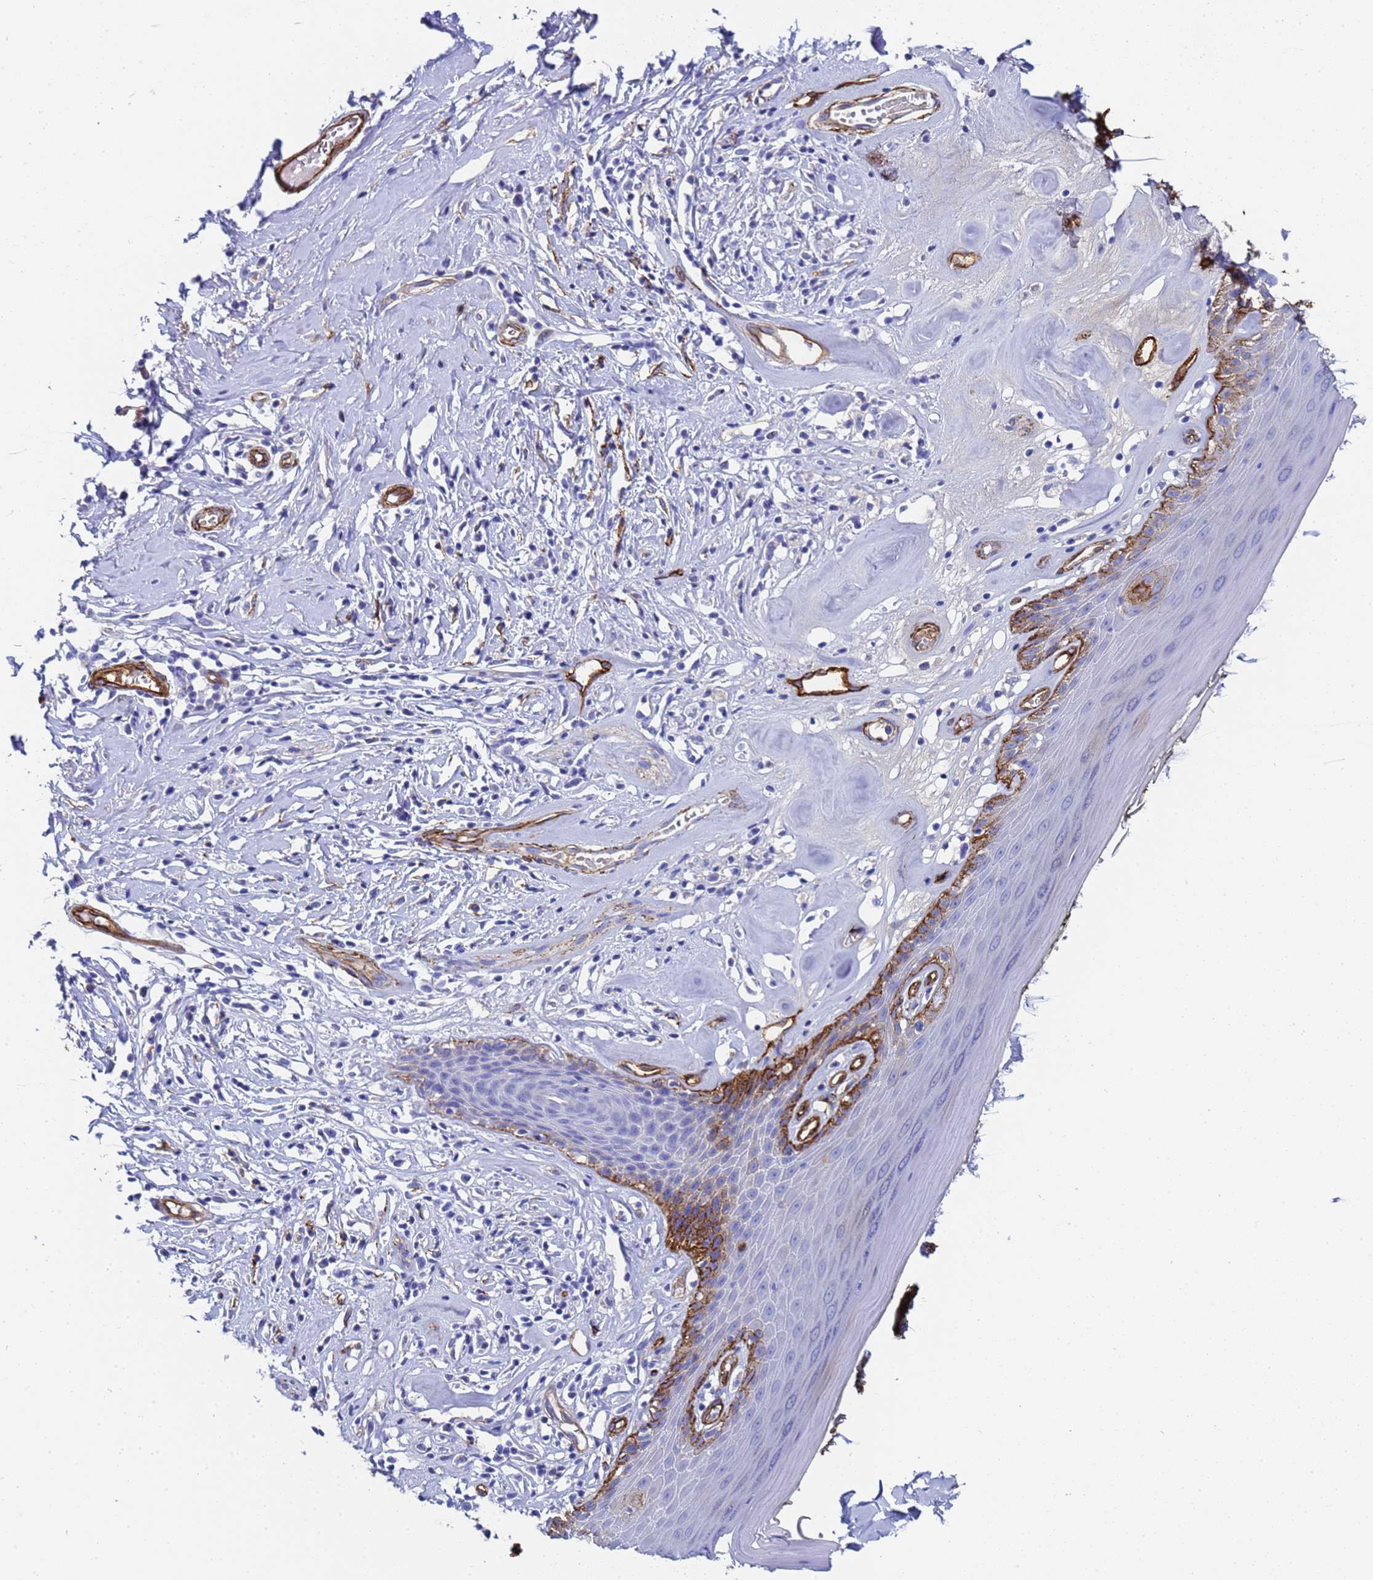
{"staining": {"intensity": "strong", "quantity": "<25%", "location": "cytoplasmic/membranous"}, "tissue": "skin", "cell_type": "Epidermal cells", "image_type": "normal", "snomed": [{"axis": "morphology", "description": "Normal tissue, NOS"}, {"axis": "morphology", "description": "Inflammation, NOS"}, {"axis": "topography", "description": "Vulva"}], "caption": "Protein analysis of unremarkable skin displays strong cytoplasmic/membranous positivity in about <25% of epidermal cells.", "gene": "ADIPOQ", "patient": {"sex": "female", "age": 84}}